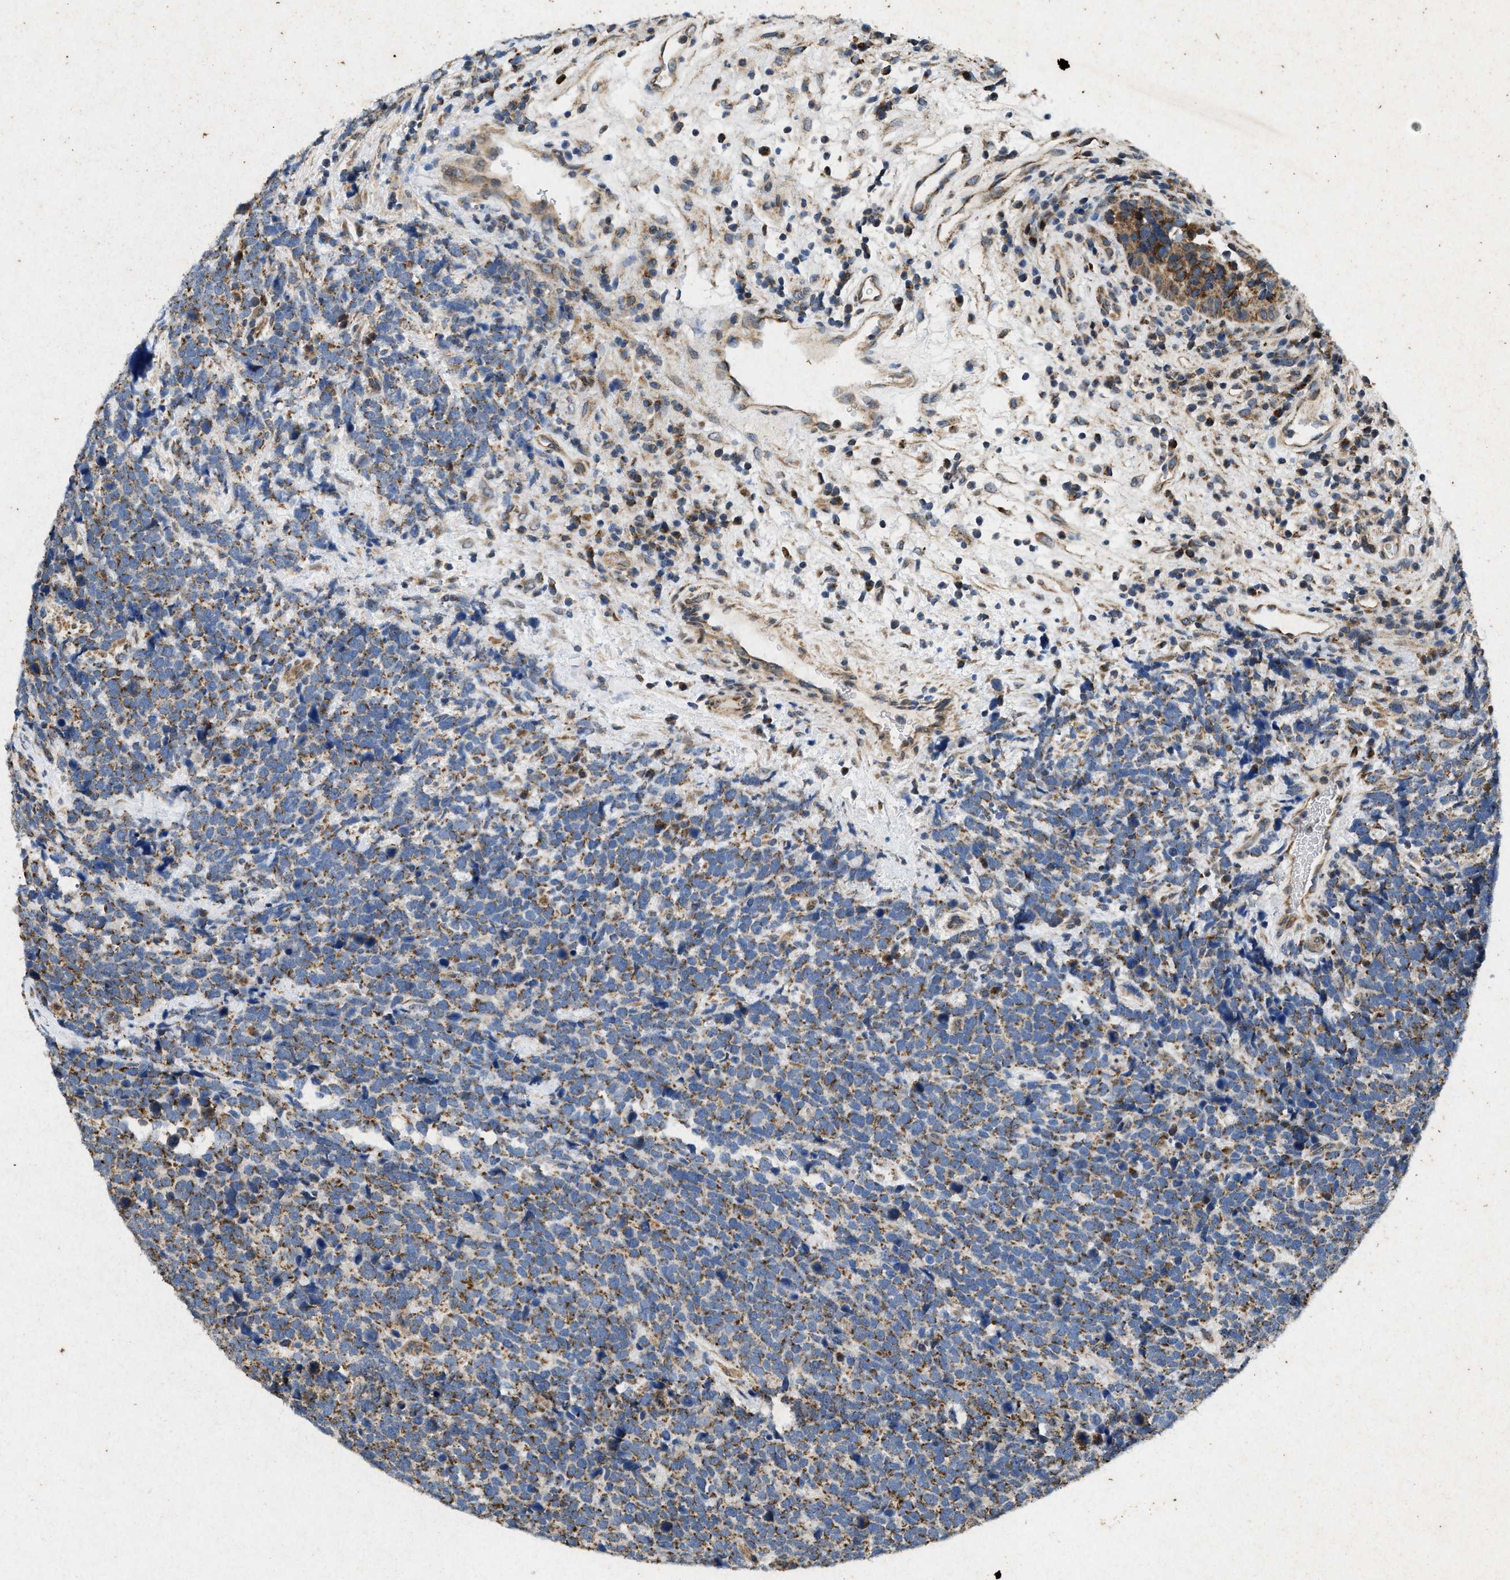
{"staining": {"intensity": "moderate", "quantity": ">75%", "location": "cytoplasmic/membranous"}, "tissue": "urothelial cancer", "cell_type": "Tumor cells", "image_type": "cancer", "snomed": [{"axis": "morphology", "description": "Urothelial carcinoma, High grade"}, {"axis": "topography", "description": "Urinary bladder"}], "caption": "Urothelial cancer stained for a protein (brown) demonstrates moderate cytoplasmic/membranous positive positivity in about >75% of tumor cells.", "gene": "PRKG2", "patient": {"sex": "female", "age": 82}}